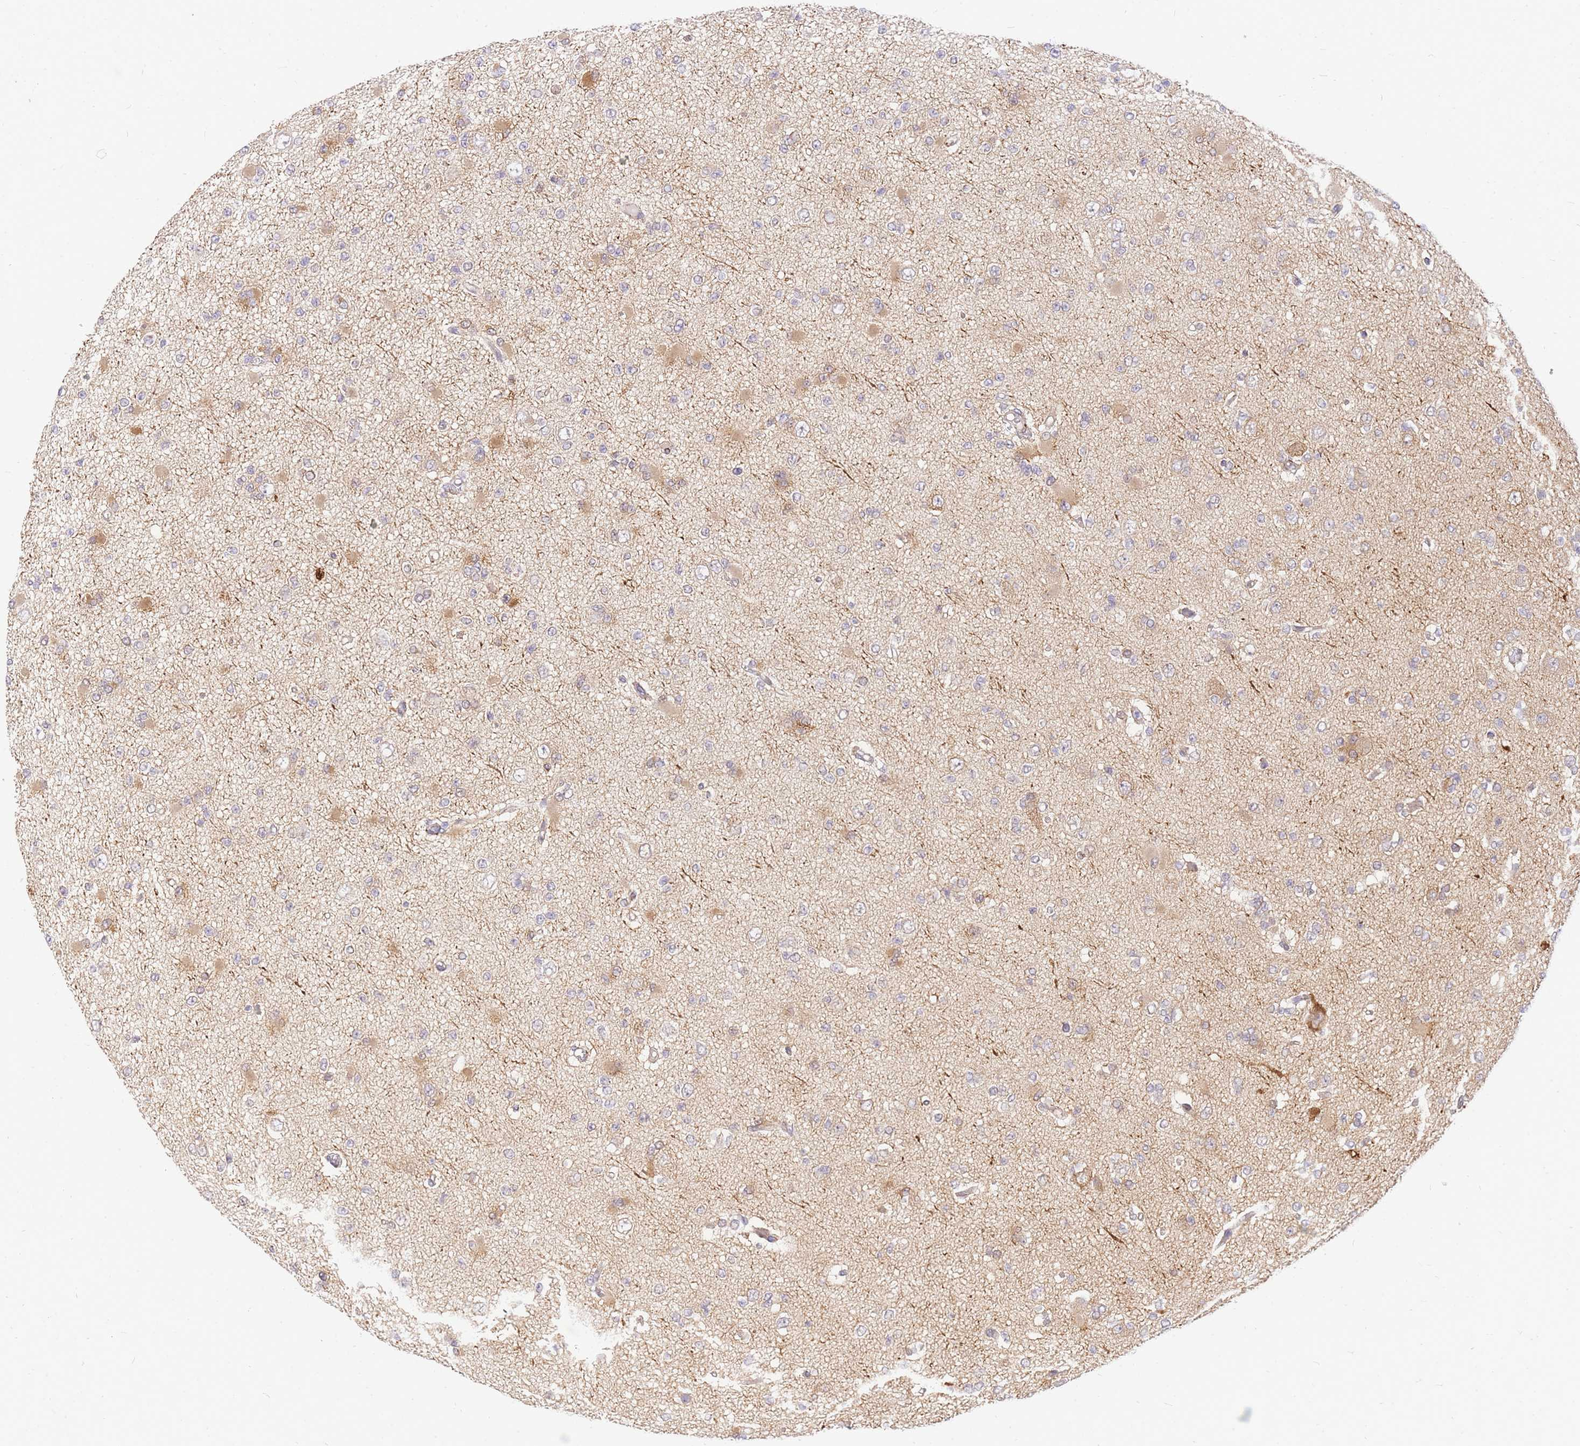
{"staining": {"intensity": "moderate", "quantity": "<25%", "location": "cytoplasmic/membranous"}, "tissue": "glioma", "cell_type": "Tumor cells", "image_type": "cancer", "snomed": [{"axis": "morphology", "description": "Glioma, malignant, Low grade"}, {"axis": "topography", "description": "Brain"}], "caption": "DAB immunohistochemical staining of human low-grade glioma (malignant) displays moderate cytoplasmic/membranous protein expression in approximately <25% of tumor cells. The protein of interest is stained brown, and the nuclei are stained in blue (DAB (3,3'-diaminobenzidine) IHC with brightfield microscopy, high magnification).", "gene": "S100PBP", "patient": {"sex": "female", "age": 22}}